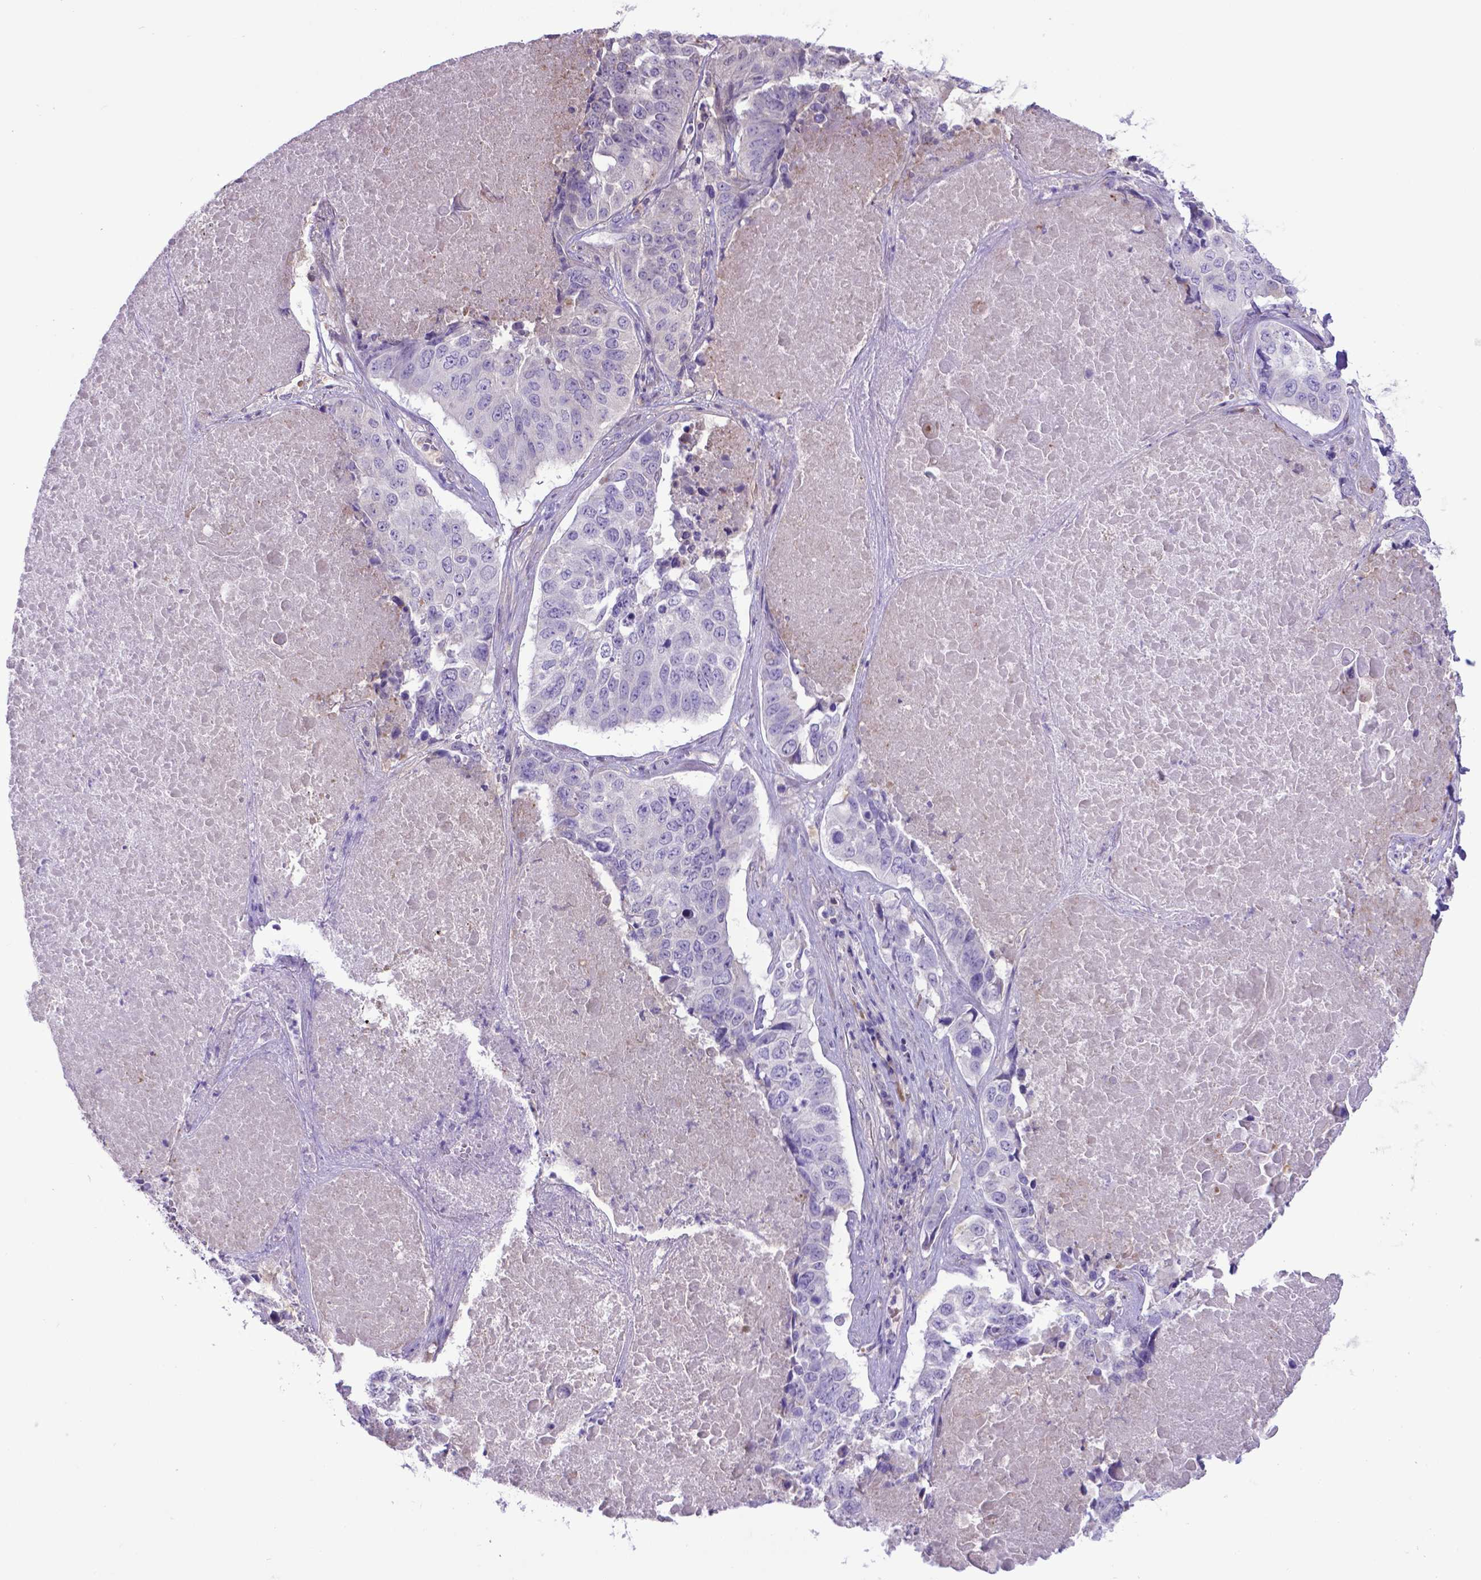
{"staining": {"intensity": "negative", "quantity": "none", "location": "none"}, "tissue": "lung cancer", "cell_type": "Tumor cells", "image_type": "cancer", "snomed": [{"axis": "morphology", "description": "Normal tissue, NOS"}, {"axis": "morphology", "description": "Squamous cell carcinoma, NOS"}, {"axis": "topography", "description": "Bronchus"}, {"axis": "topography", "description": "Lung"}], "caption": "An immunohistochemistry (IHC) photomicrograph of lung cancer (squamous cell carcinoma) is shown. There is no staining in tumor cells of lung cancer (squamous cell carcinoma).", "gene": "ADRA2B", "patient": {"sex": "male", "age": 64}}